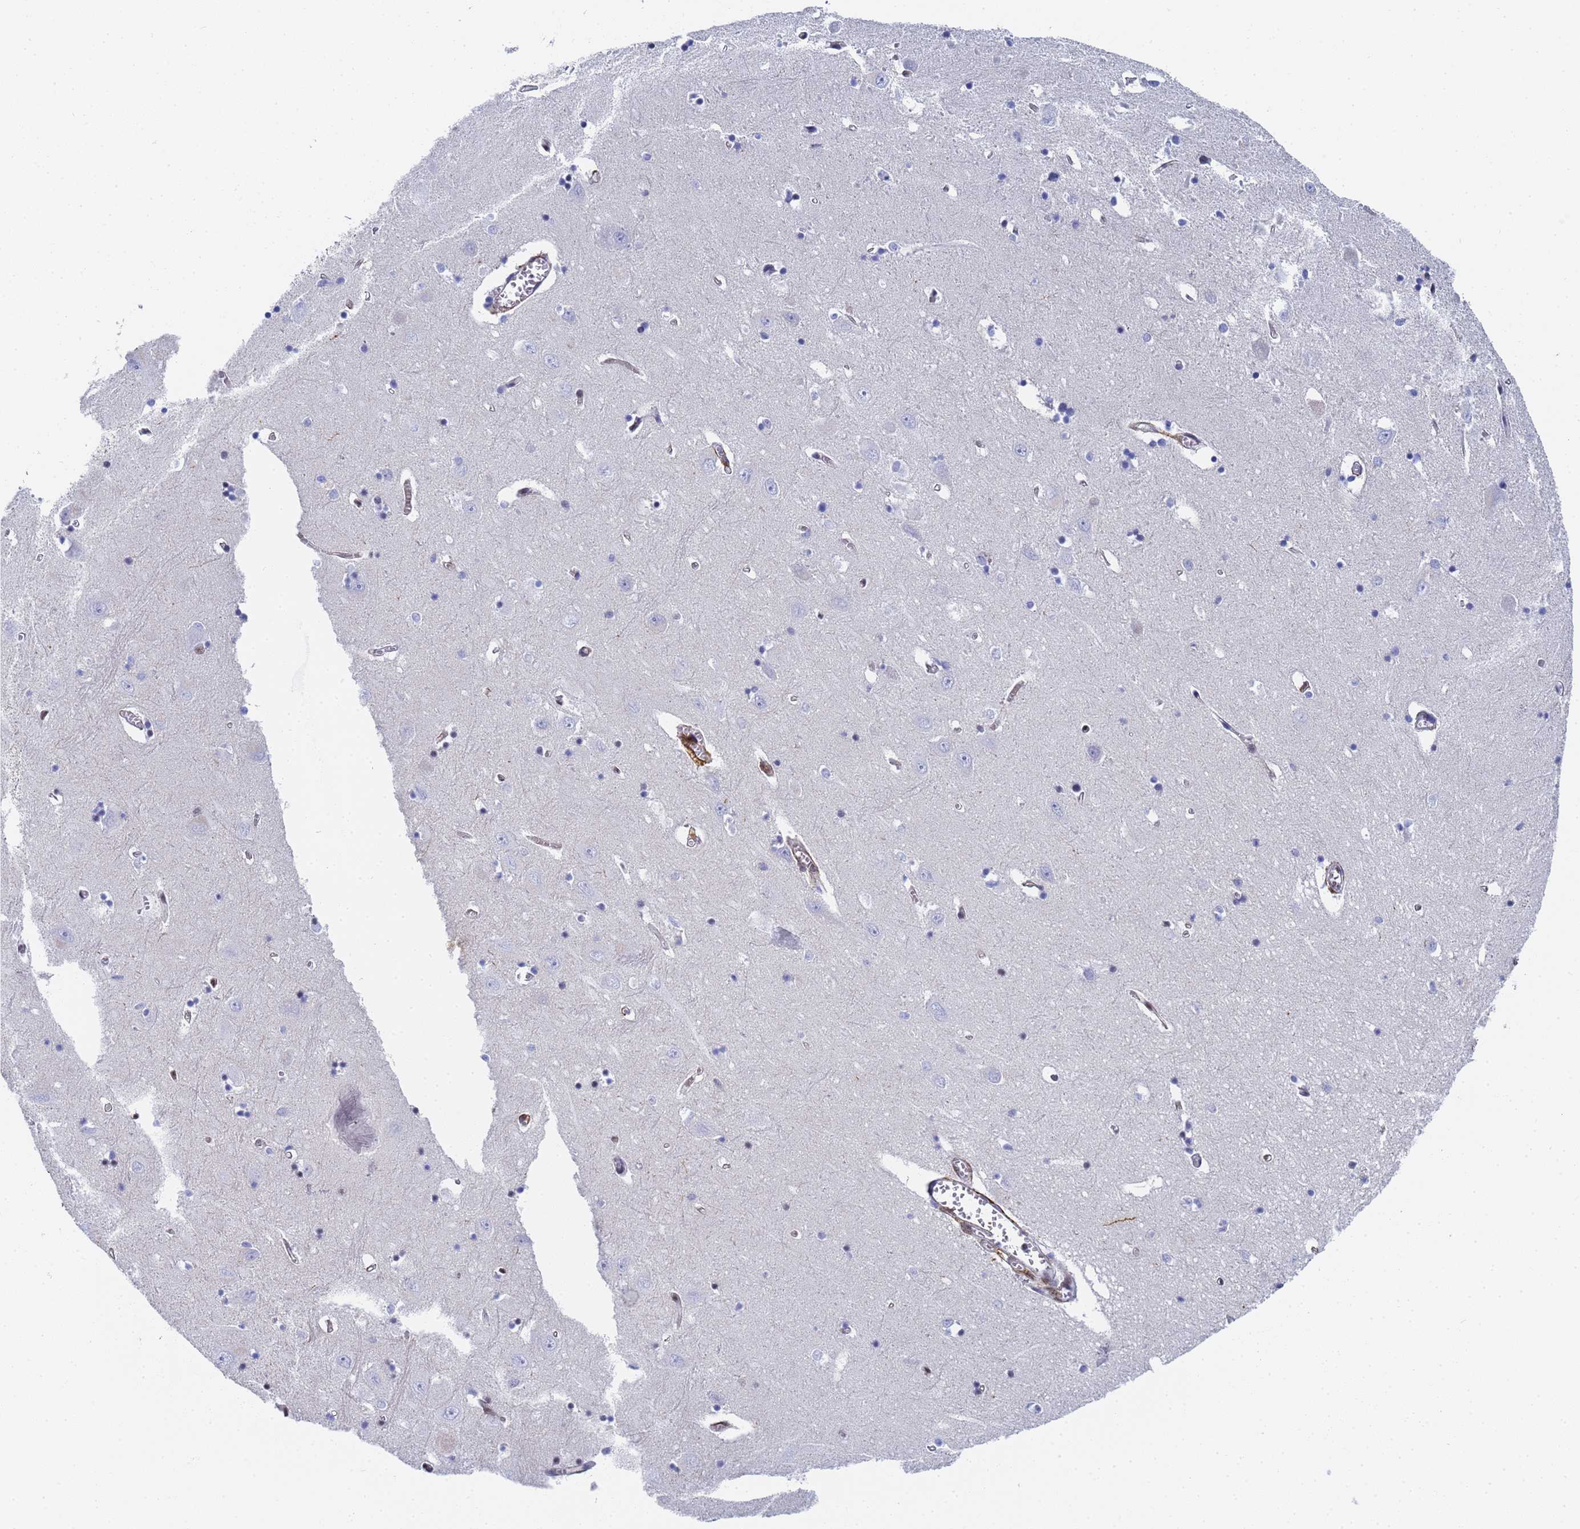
{"staining": {"intensity": "moderate", "quantity": "<25%", "location": "nuclear"}, "tissue": "hippocampus", "cell_type": "Glial cells", "image_type": "normal", "snomed": [{"axis": "morphology", "description": "Normal tissue, NOS"}, {"axis": "topography", "description": "Hippocampus"}], "caption": "IHC photomicrograph of unremarkable hippocampus: human hippocampus stained using immunohistochemistry exhibits low levels of moderate protein expression localized specifically in the nuclear of glial cells, appearing as a nuclear brown color.", "gene": "PRRT4", "patient": {"sex": "male", "age": 70}}